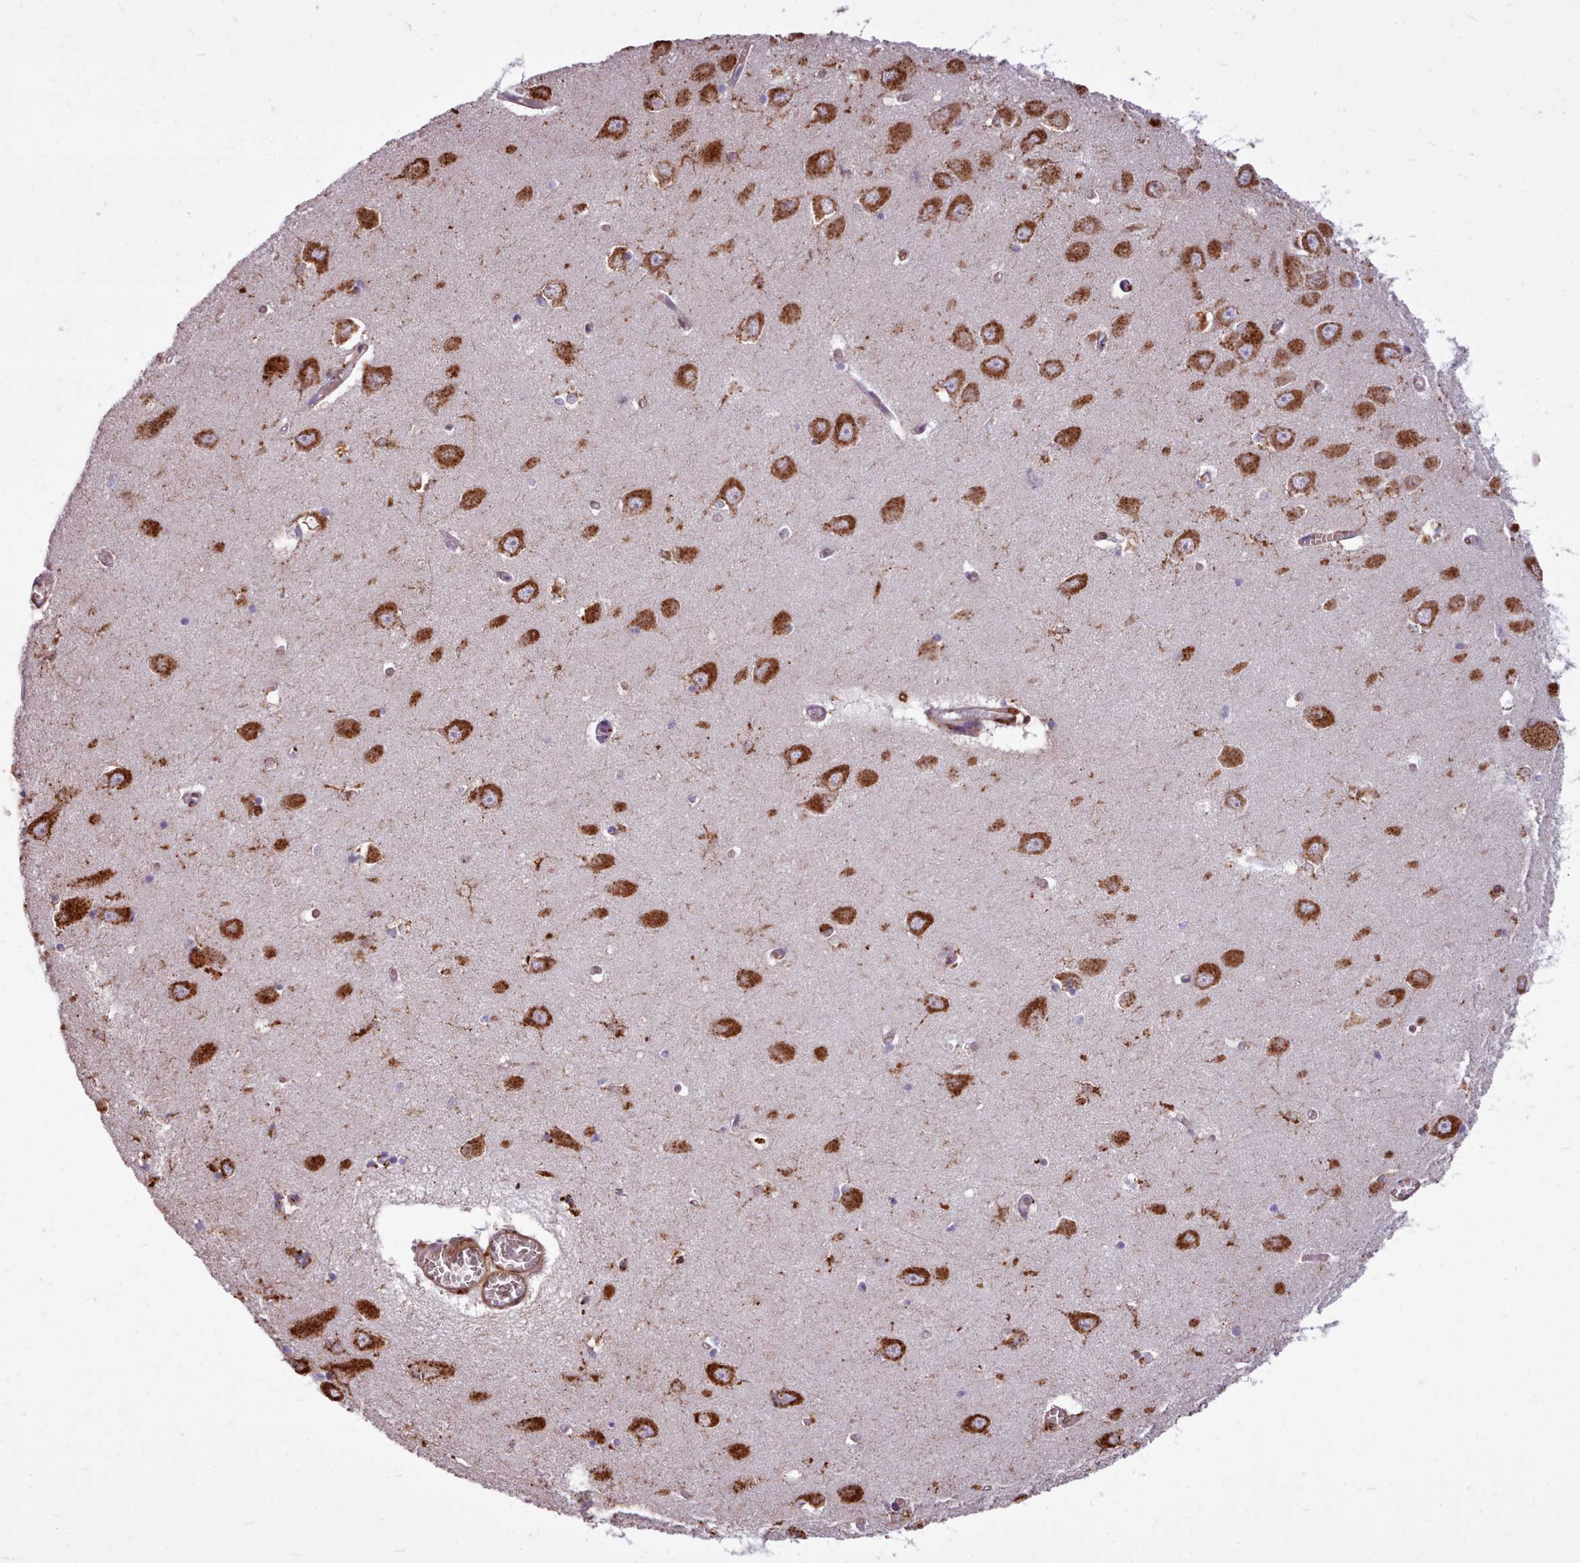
{"staining": {"intensity": "negative", "quantity": "none", "location": "none"}, "tissue": "hippocampus", "cell_type": "Glial cells", "image_type": "normal", "snomed": [{"axis": "morphology", "description": "Normal tissue, NOS"}, {"axis": "topography", "description": "Hippocampus"}], "caption": "Hippocampus stained for a protein using immunohistochemistry exhibits no positivity glial cells.", "gene": "PACSIN3", "patient": {"sex": "male", "age": 70}}